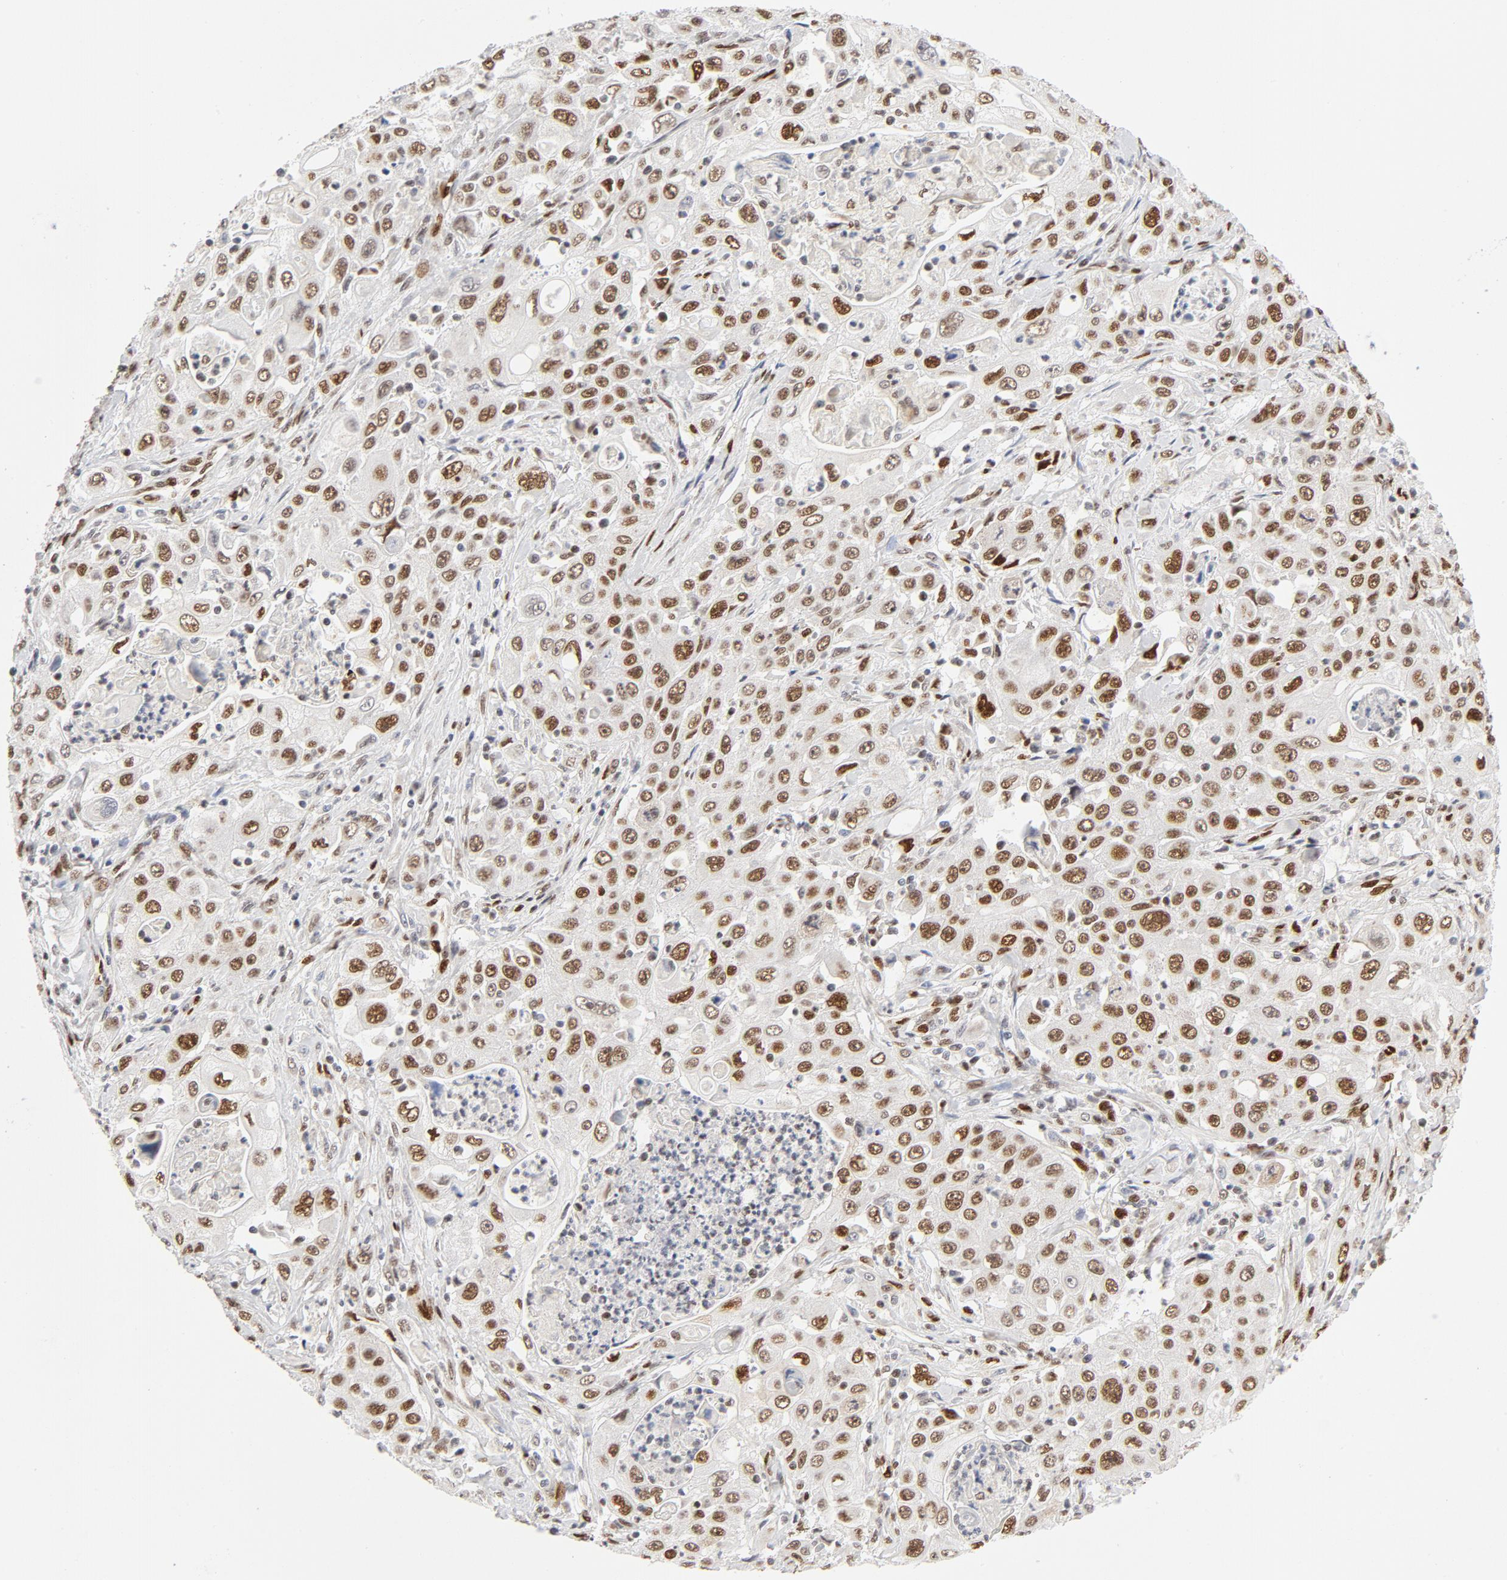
{"staining": {"intensity": "moderate", "quantity": ">75%", "location": "nuclear"}, "tissue": "pancreatic cancer", "cell_type": "Tumor cells", "image_type": "cancer", "snomed": [{"axis": "morphology", "description": "Adenocarcinoma, NOS"}, {"axis": "topography", "description": "Pancreas"}], "caption": "The photomicrograph shows immunohistochemical staining of pancreatic adenocarcinoma. There is moderate nuclear expression is seen in about >75% of tumor cells.", "gene": "MEF2A", "patient": {"sex": "male", "age": 70}}